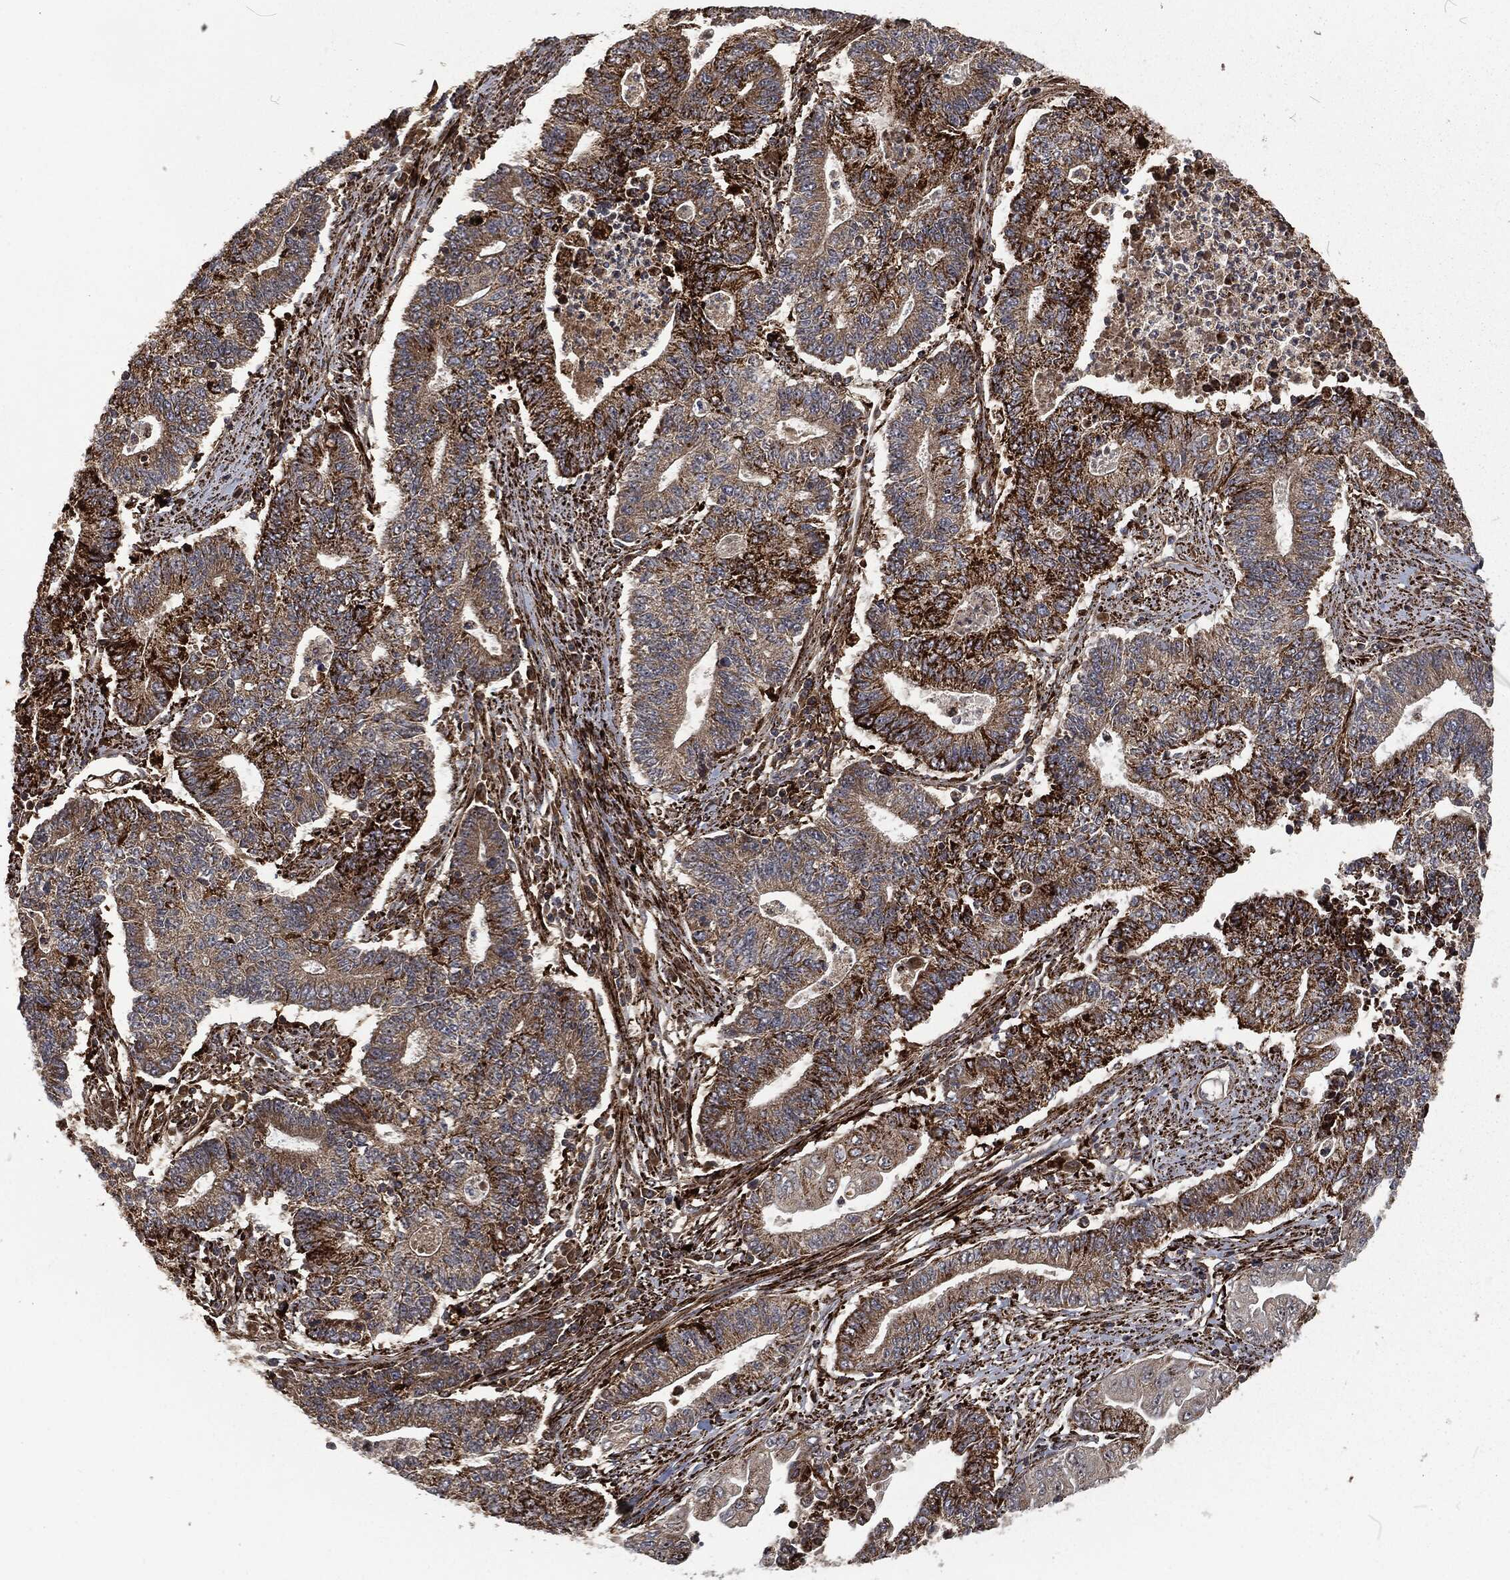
{"staining": {"intensity": "strong", "quantity": "25%-75%", "location": "cytoplasmic/membranous"}, "tissue": "endometrial cancer", "cell_type": "Tumor cells", "image_type": "cancer", "snomed": [{"axis": "morphology", "description": "Adenocarcinoma, NOS"}, {"axis": "topography", "description": "Uterus"}, {"axis": "topography", "description": "Endometrium"}], "caption": "Tumor cells show high levels of strong cytoplasmic/membranous staining in about 25%-75% of cells in endometrial cancer. (DAB (3,3'-diaminobenzidine) IHC, brown staining for protein, blue staining for nuclei).", "gene": "RFTN1", "patient": {"sex": "female", "age": 54}}